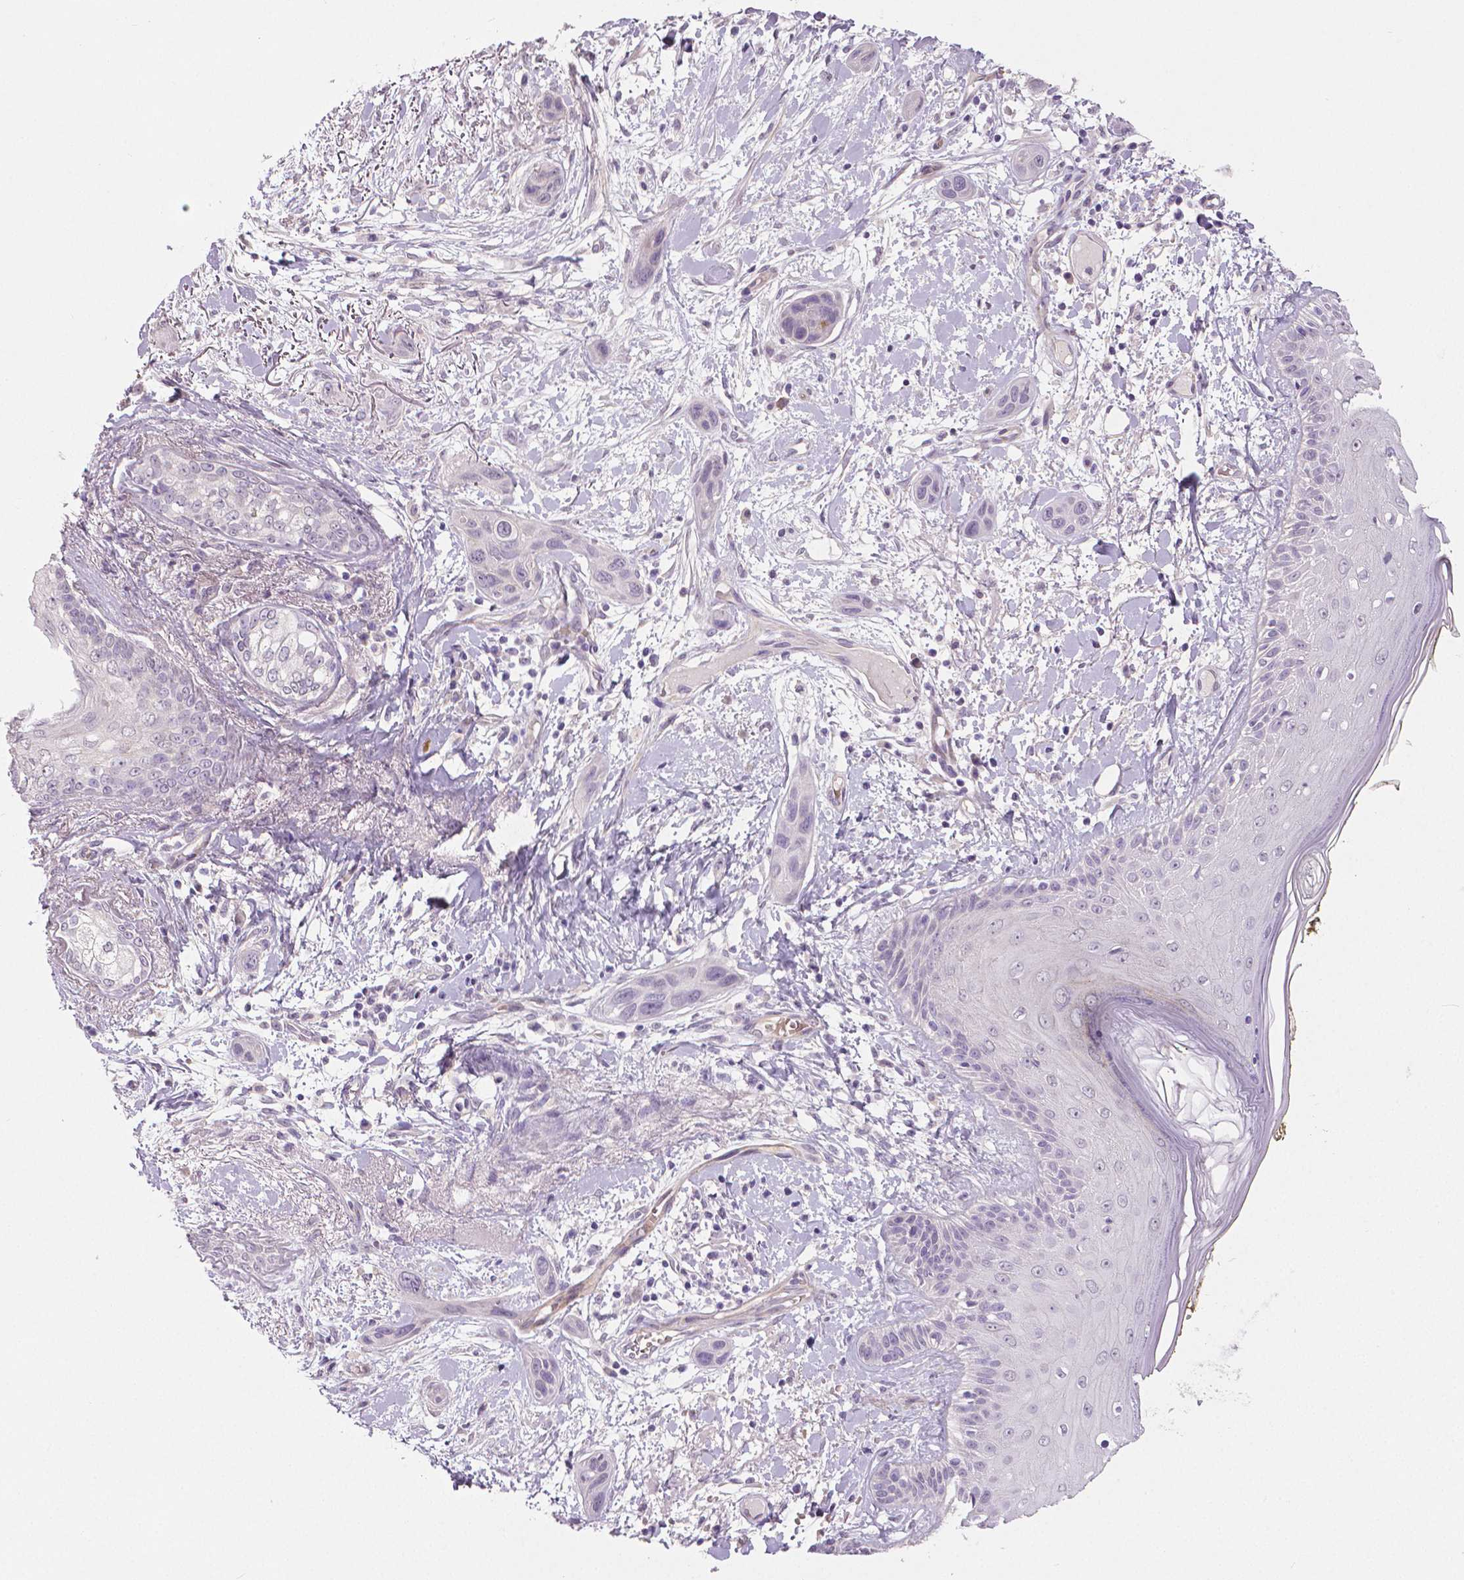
{"staining": {"intensity": "negative", "quantity": "none", "location": "none"}, "tissue": "skin cancer", "cell_type": "Tumor cells", "image_type": "cancer", "snomed": [{"axis": "morphology", "description": "Squamous cell carcinoma, NOS"}, {"axis": "topography", "description": "Skin"}], "caption": "A high-resolution micrograph shows IHC staining of skin cancer, which displays no significant expression in tumor cells.", "gene": "FLT1", "patient": {"sex": "male", "age": 79}}